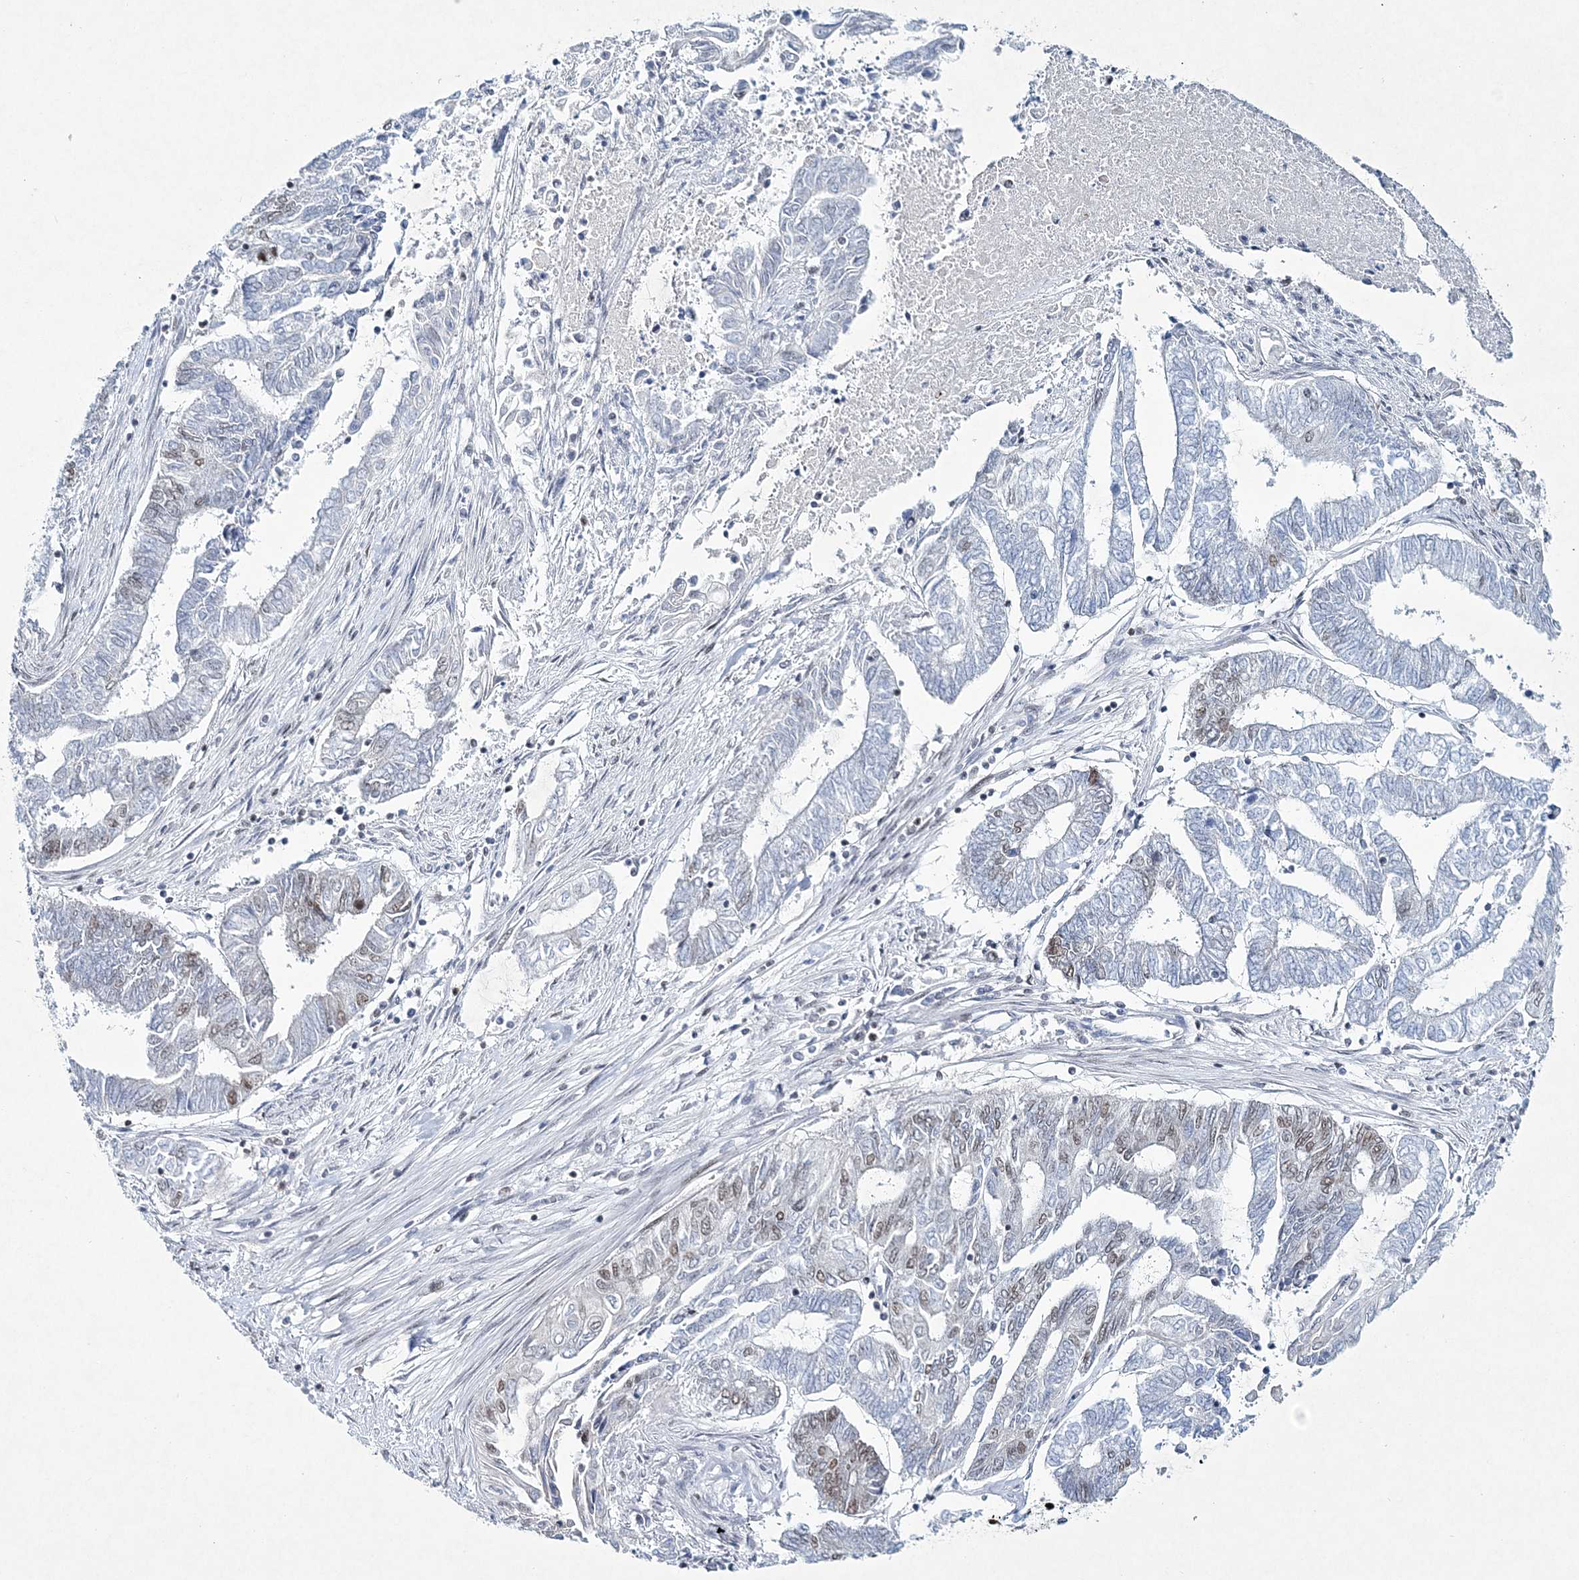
{"staining": {"intensity": "weak", "quantity": "<25%", "location": "nuclear"}, "tissue": "endometrial cancer", "cell_type": "Tumor cells", "image_type": "cancer", "snomed": [{"axis": "morphology", "description": "Adenocarcinoma, NOS"}, {"axis": "topography", "description": "Uterus"}, {"axis": "topography", "description": "Endometrium"}], "caption": "Immunohistochemistry of endometrial cancer (adenocarcinoma) reveals no staining in tumor cells.", "gene": "LRRFIP2", "patient": {"sex": "female", "age": 70}}